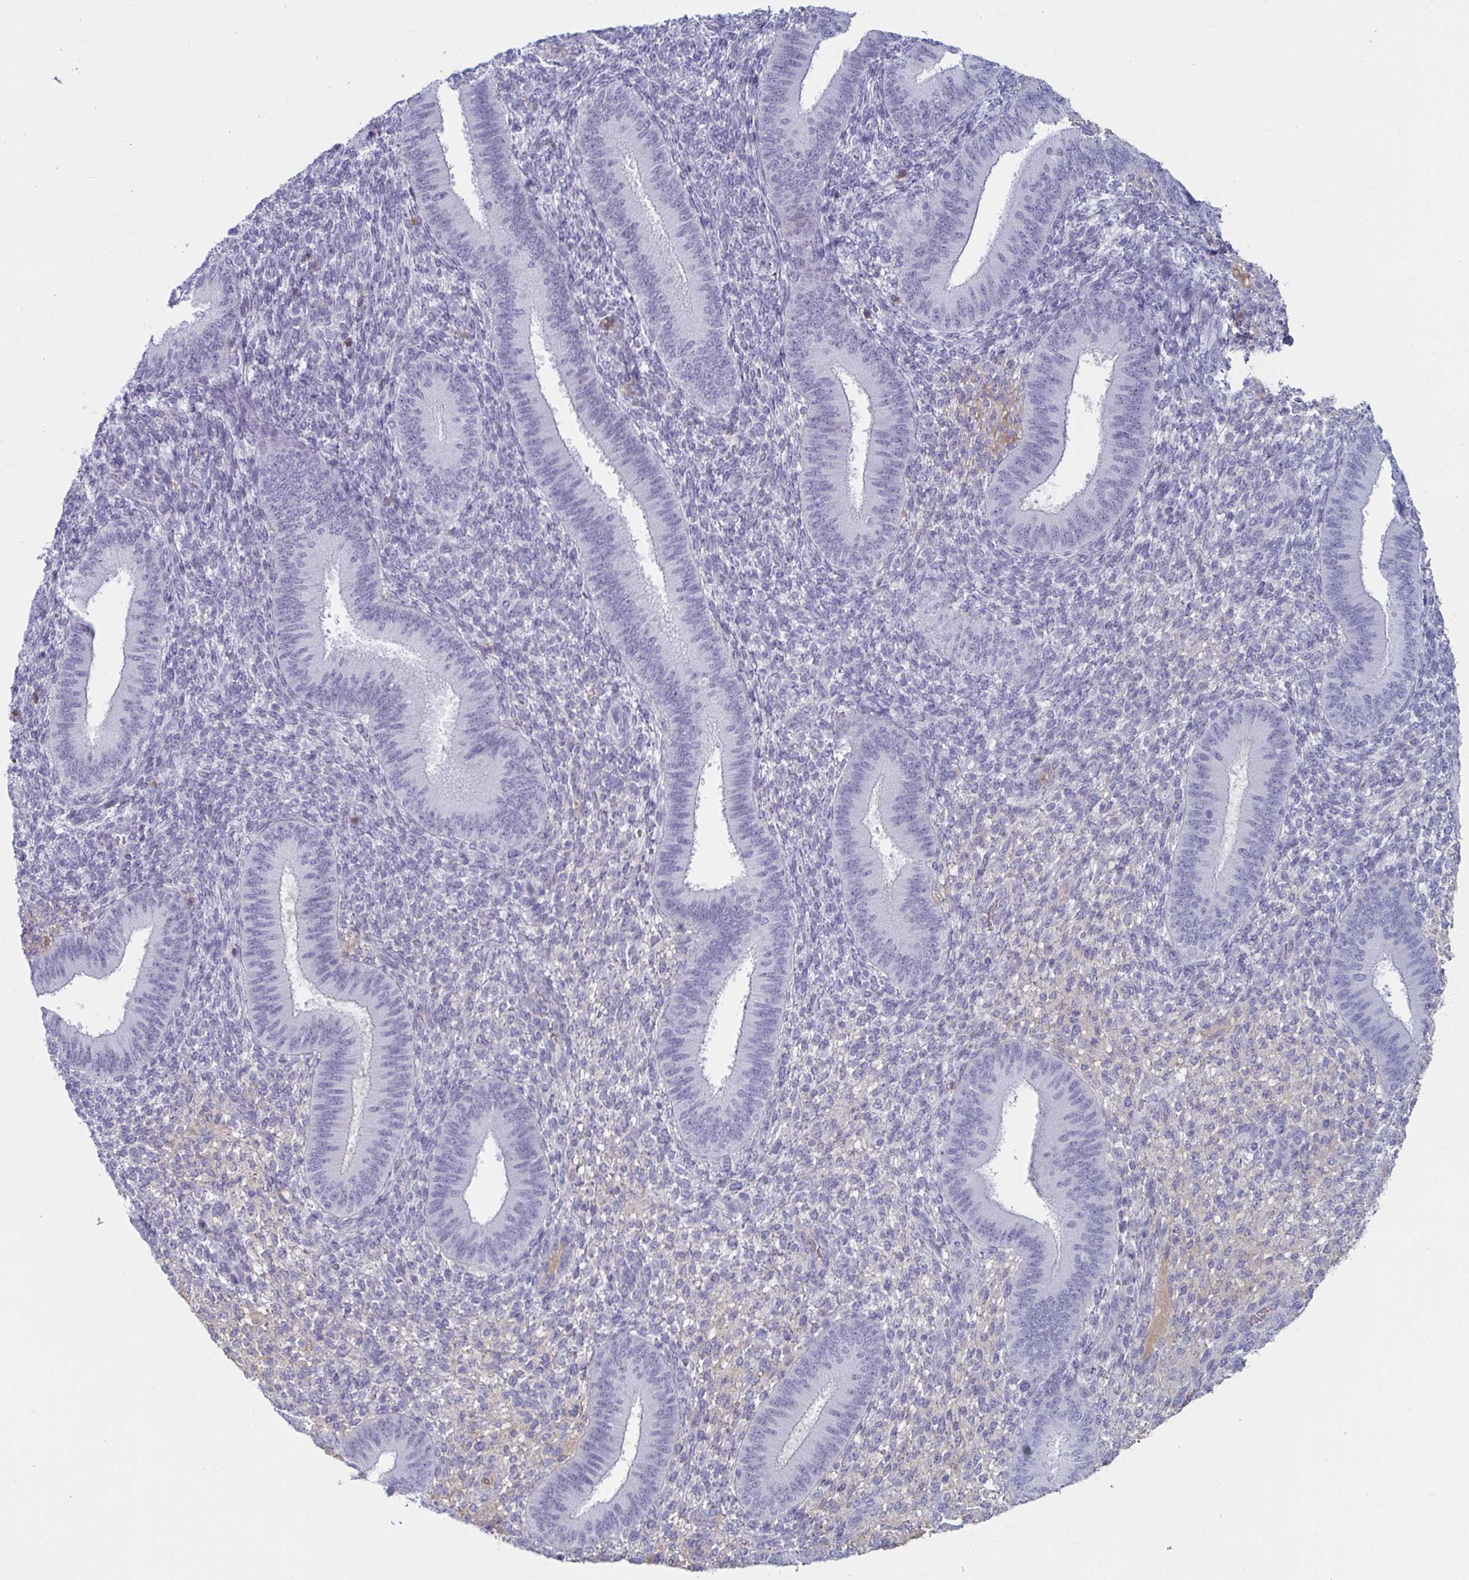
{"staining": {"intensity": "negative", "quantity": "none", "location": "none"}, "tissue": "endometrium", "cell_type": "Cells in endometrial stroma", "image_type": "normal", "snomed": [{"axis": "morphology", "description": "Normal tissue, NOS"}, {"axis": "topography", "description": "Endometrium"}], "caption": "Endometrium was stained to show a protein in brown. There is no significant positivity in cells in endometrial stroma. (IHC, brightfield microscopy, high magnification).", "gene": "NPY", "patient": {"sex": "female", "age": 39}}